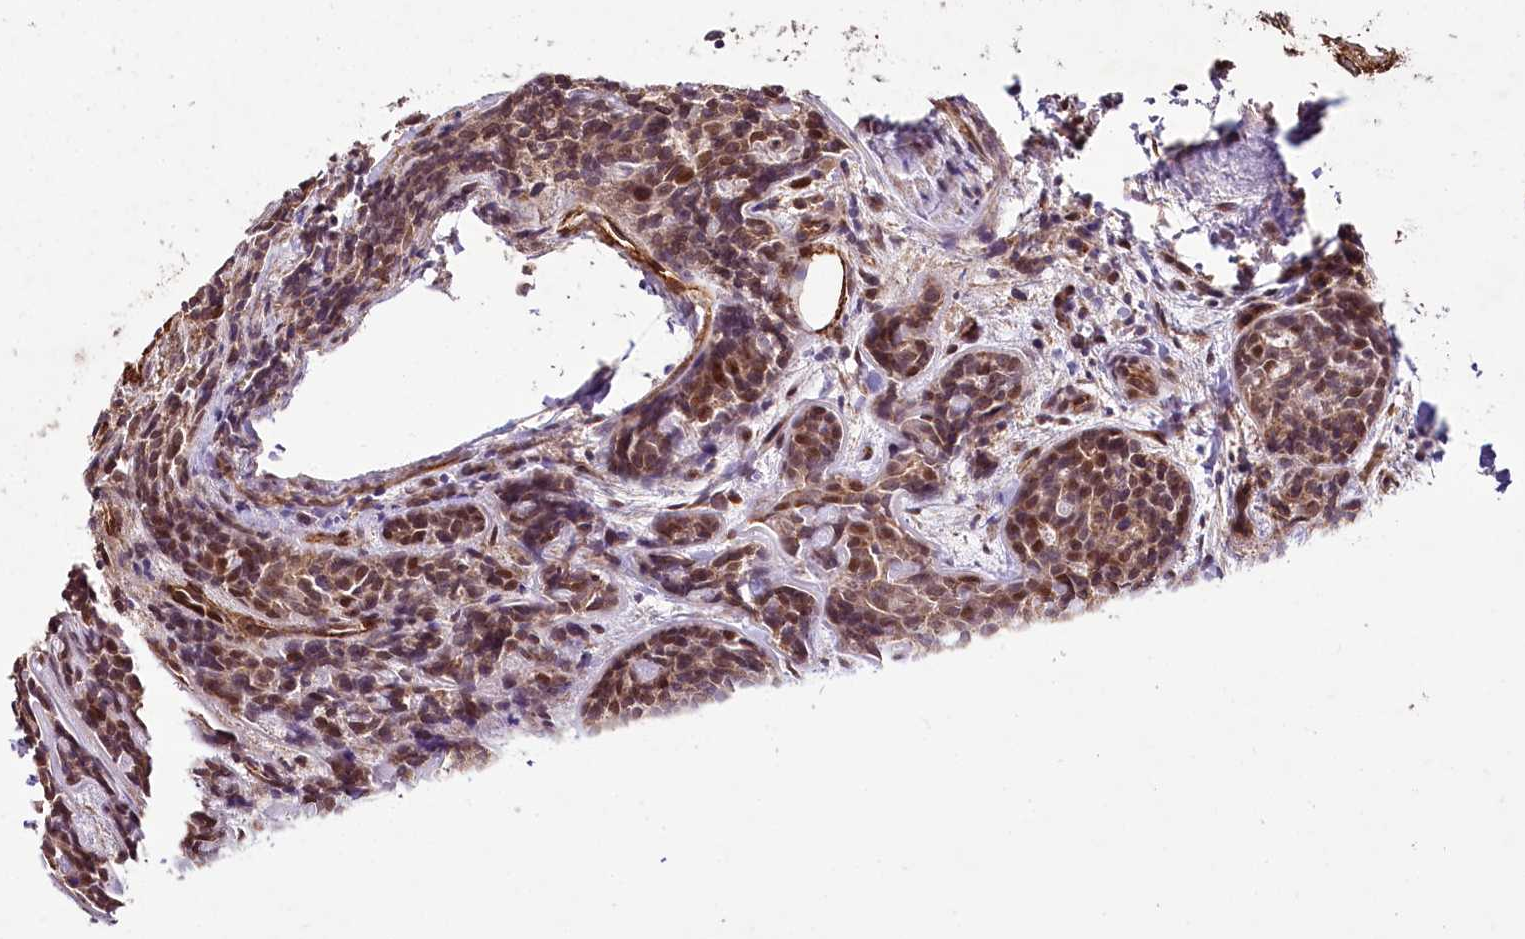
{"staining": {"intensity": "moderate", "quantity": ">75%", "location": "cytoplasmic/membranous,nuclear"}, "tissue": "head and neck cancer", "cell_type": "Tumor cells", "image_type": "cancer", "snomed": [{"axis": "morphology", "description": "Adenocarcinoma, NOS"}, {"axis": "topography", "description": "Salivary gland"}, {"axis": "topography", "description": "Head-Neck"}], "caption": "An immunohistochemistry image of neoplastic tissue is shown. Protein staining in brown highlights moderate cytoplasmic/membranous and nuclear positivity in adenocarcinoma (head and neck) within tumor cells.", "gene": "ALKBH8", "patient": {"sex": "female", "age": 63}}